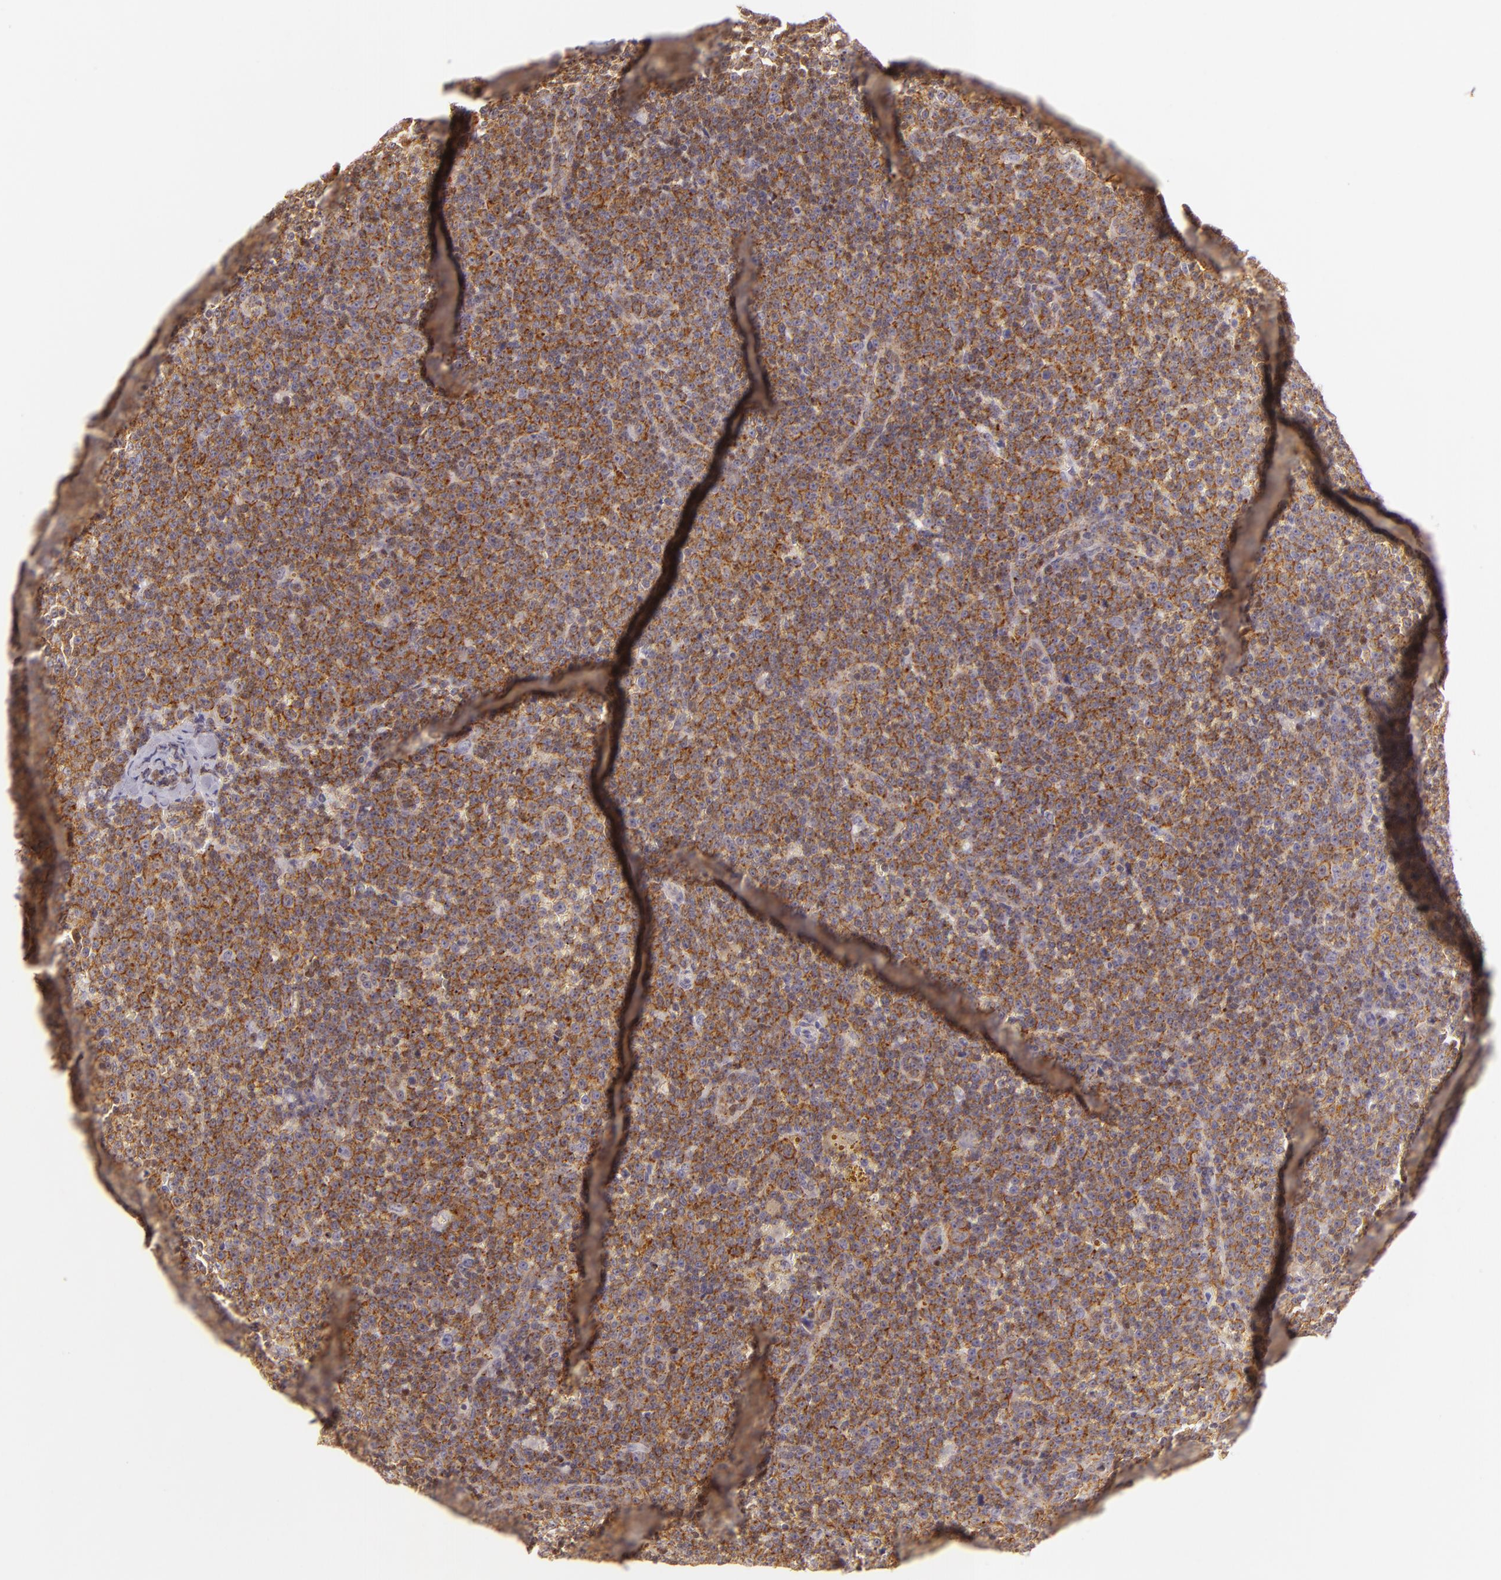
{"staining": {"intensity": "moderate", "quantity": ">75%", "location": "cytoplasmic/membranous"}, "tissue": "lymphoma", "cell_type": "Tumor cells", "image_type": "cancer", "snomed": [{"axis": "morphology", "description": "Malignant lymphoma, non-Hodgkin's type, Low grade"}, {"axis": "topography", "description": "Lymph node"}], "caption": "Immunohistochemical staining of lymphoma displays moderate cytoplasmic/membranous protein staining in approximately >75% of tumor cells. The protein of interest is shown in brown color, while the nuclei are stained blue.", "gene": "IMPDH1", "patient": {"sex": "male", "age": 50}}